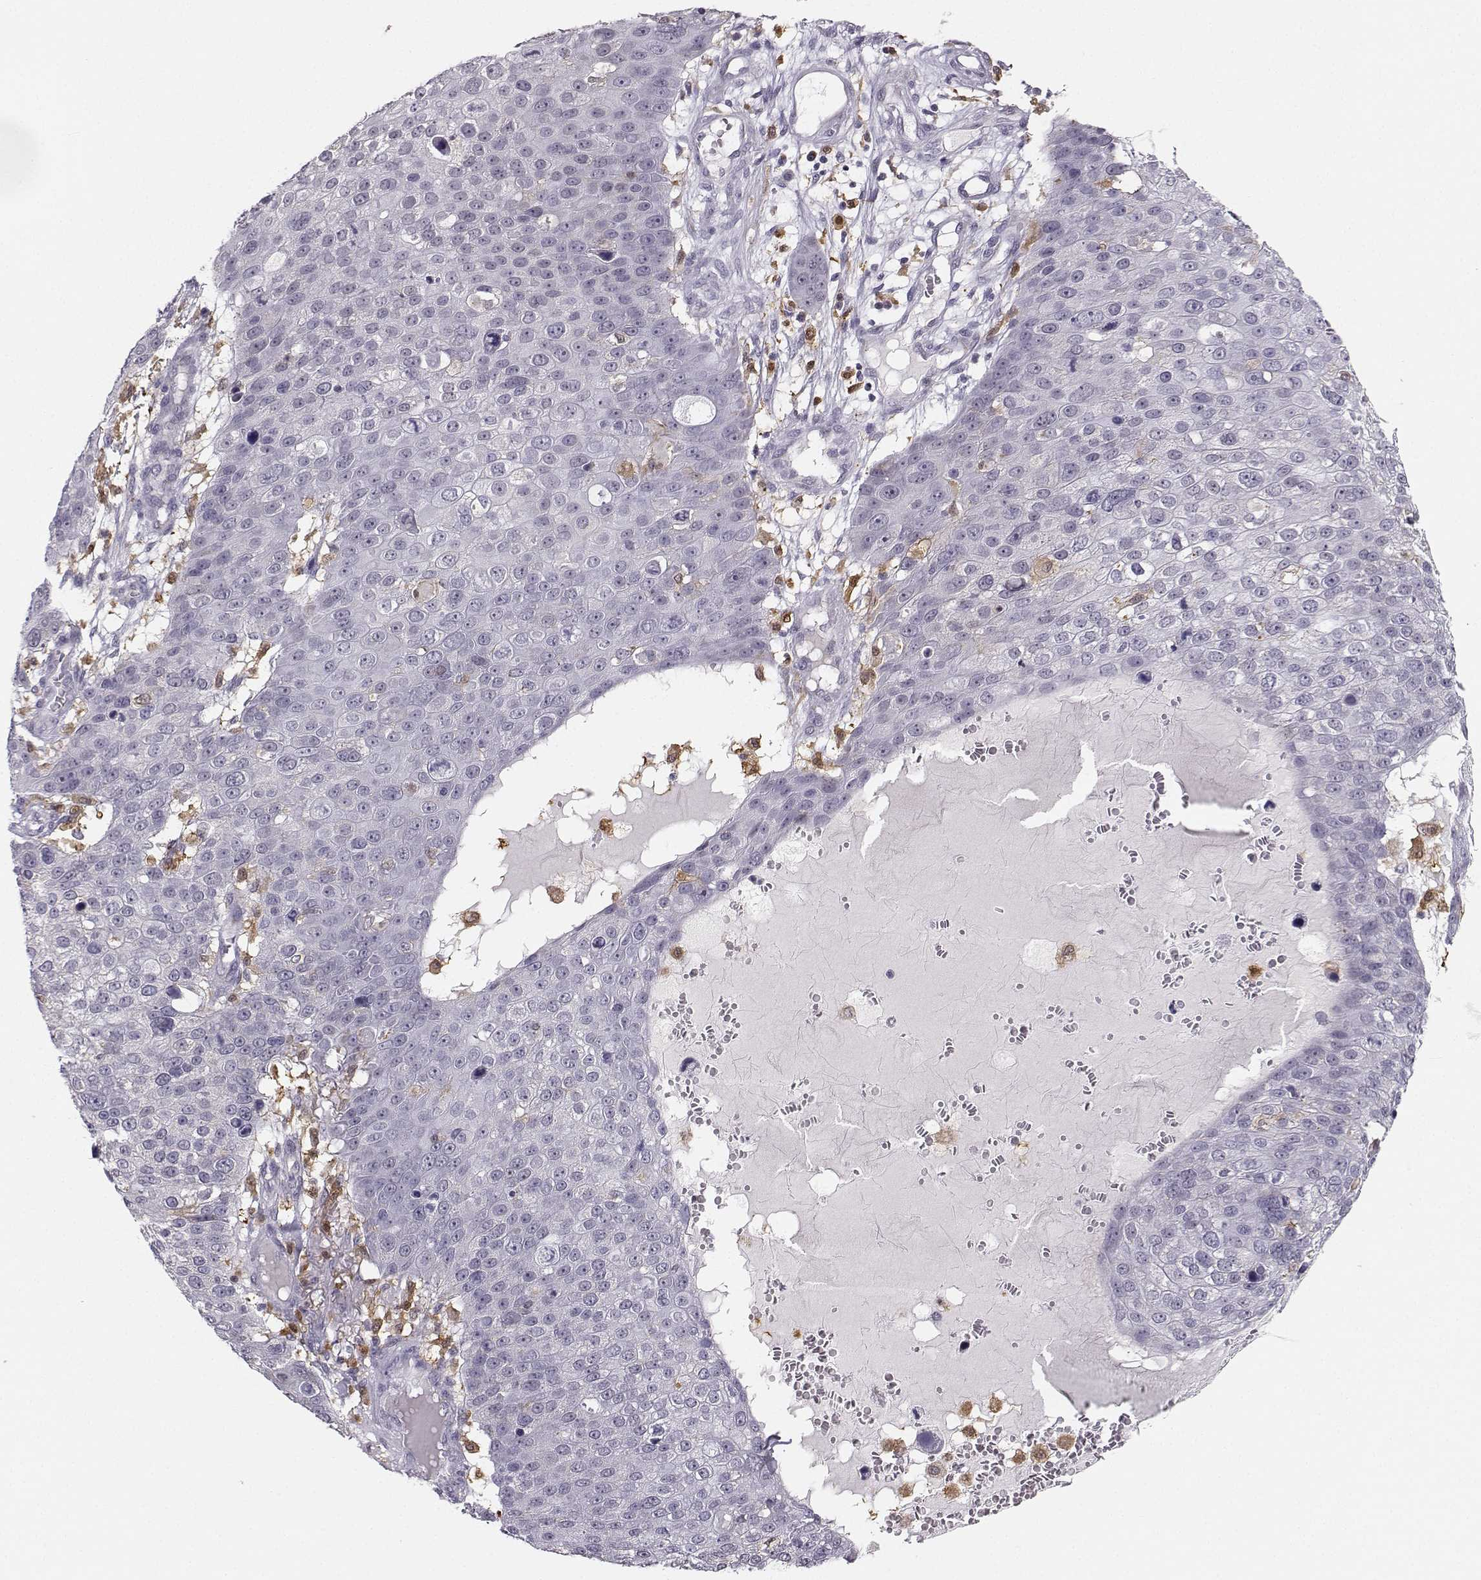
{"staining": {"intensity": "negative", "quantity": "none", "location": "none"}, "tissue": "skin cancer", "cell_type": "Tumor cells", "image_type": "cancer", "snomed": [{"axis": "morphology", "description": "Squamous cell carcinoma, NOS"}, {"axis": "topography", "description": "Skin"}], "caption": "Tumor cells show no significant expression in skin cancer (squamous cell carcinoma).", "gene": "HTR7", "patient": {"sex": "male", "age": 71}}